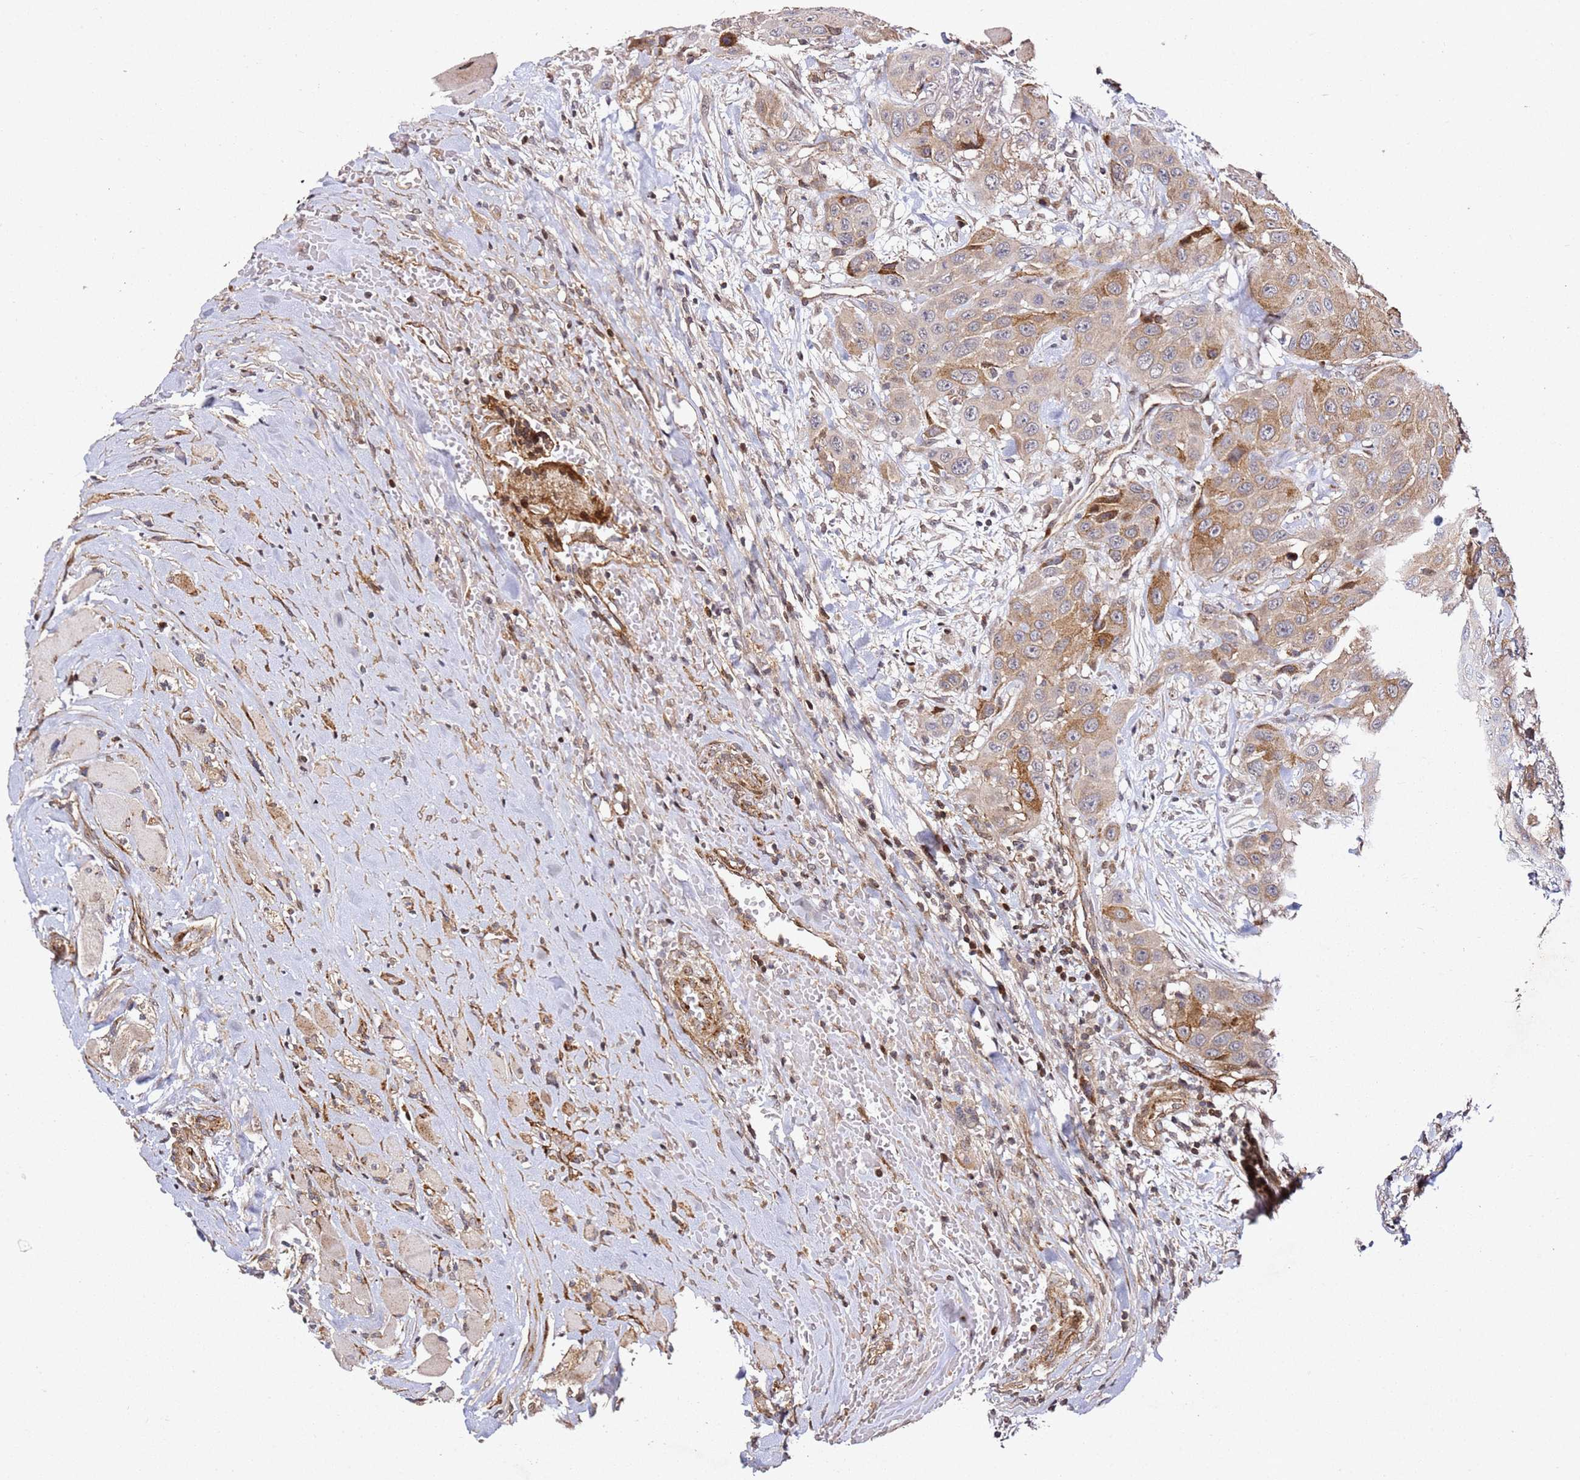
{"staining": {"intensity": "moderate", "quantity": "25%-75%", "location": "cytoplasmic/membranous"}, "tissue": "head and neck cancer", "cell_type": "Tumor cells", "image_type": "cancer", "snomed": [{"axis": "morphology", "description": "Squamous cell carcinoma, NOS"}, {"axis": "topography", "description": "Head-Neck"}], "caption": "A medium amount of moderate cytoplasmic/membranous positivity is seen in approximately 25%-75% of tumor cells in head and neck cancer tissue. (IHC, brightfield microscopy, high magnification).", "gene": "ZNF296", "patient": {"sex": "male", "age": 81}}